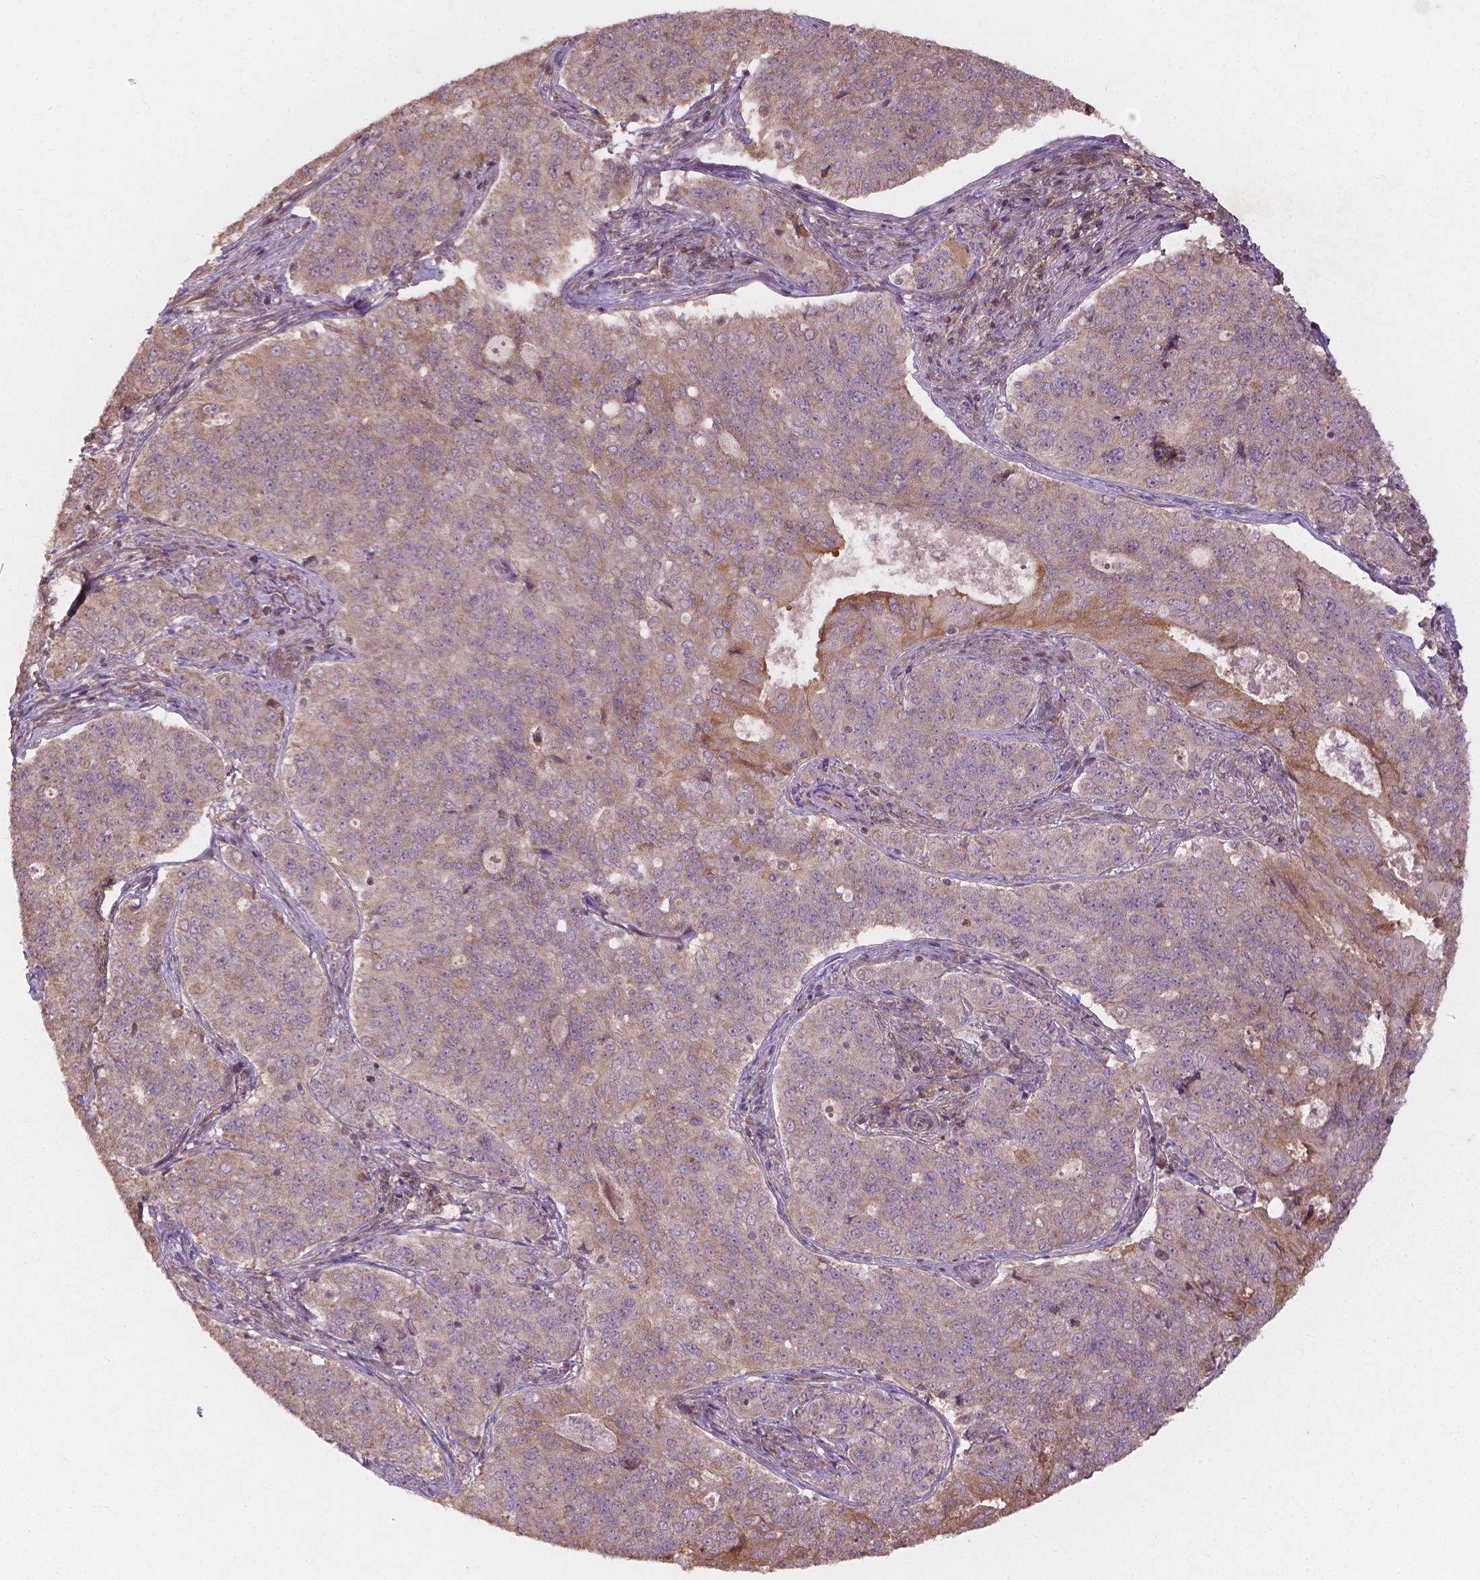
{"staining": {"intensity": "moderate", "quantity": "<25%", "location": "cytoplasmic/membranous"}, "tissue": "endometrial cancer", "cell_type": "Tumor cells", "image_type": "cancer", "snomed": [{"axis": "morphology", "description": "Adenocarcinoma, NOS"}, {"axis": "topography", "description": "Endometrium"}], "caption": "This histopathology image shows adenocarcinoma (endometrial) stained with immunohistochemistry to label a protein in brown. The cytoplasmic/membranous of tumor cells show moderate positivity for the protein. Nuclei are counter-stained blue.", "gene": "CDC42BPA", "patient": {"sex": "female", "age": 43}}